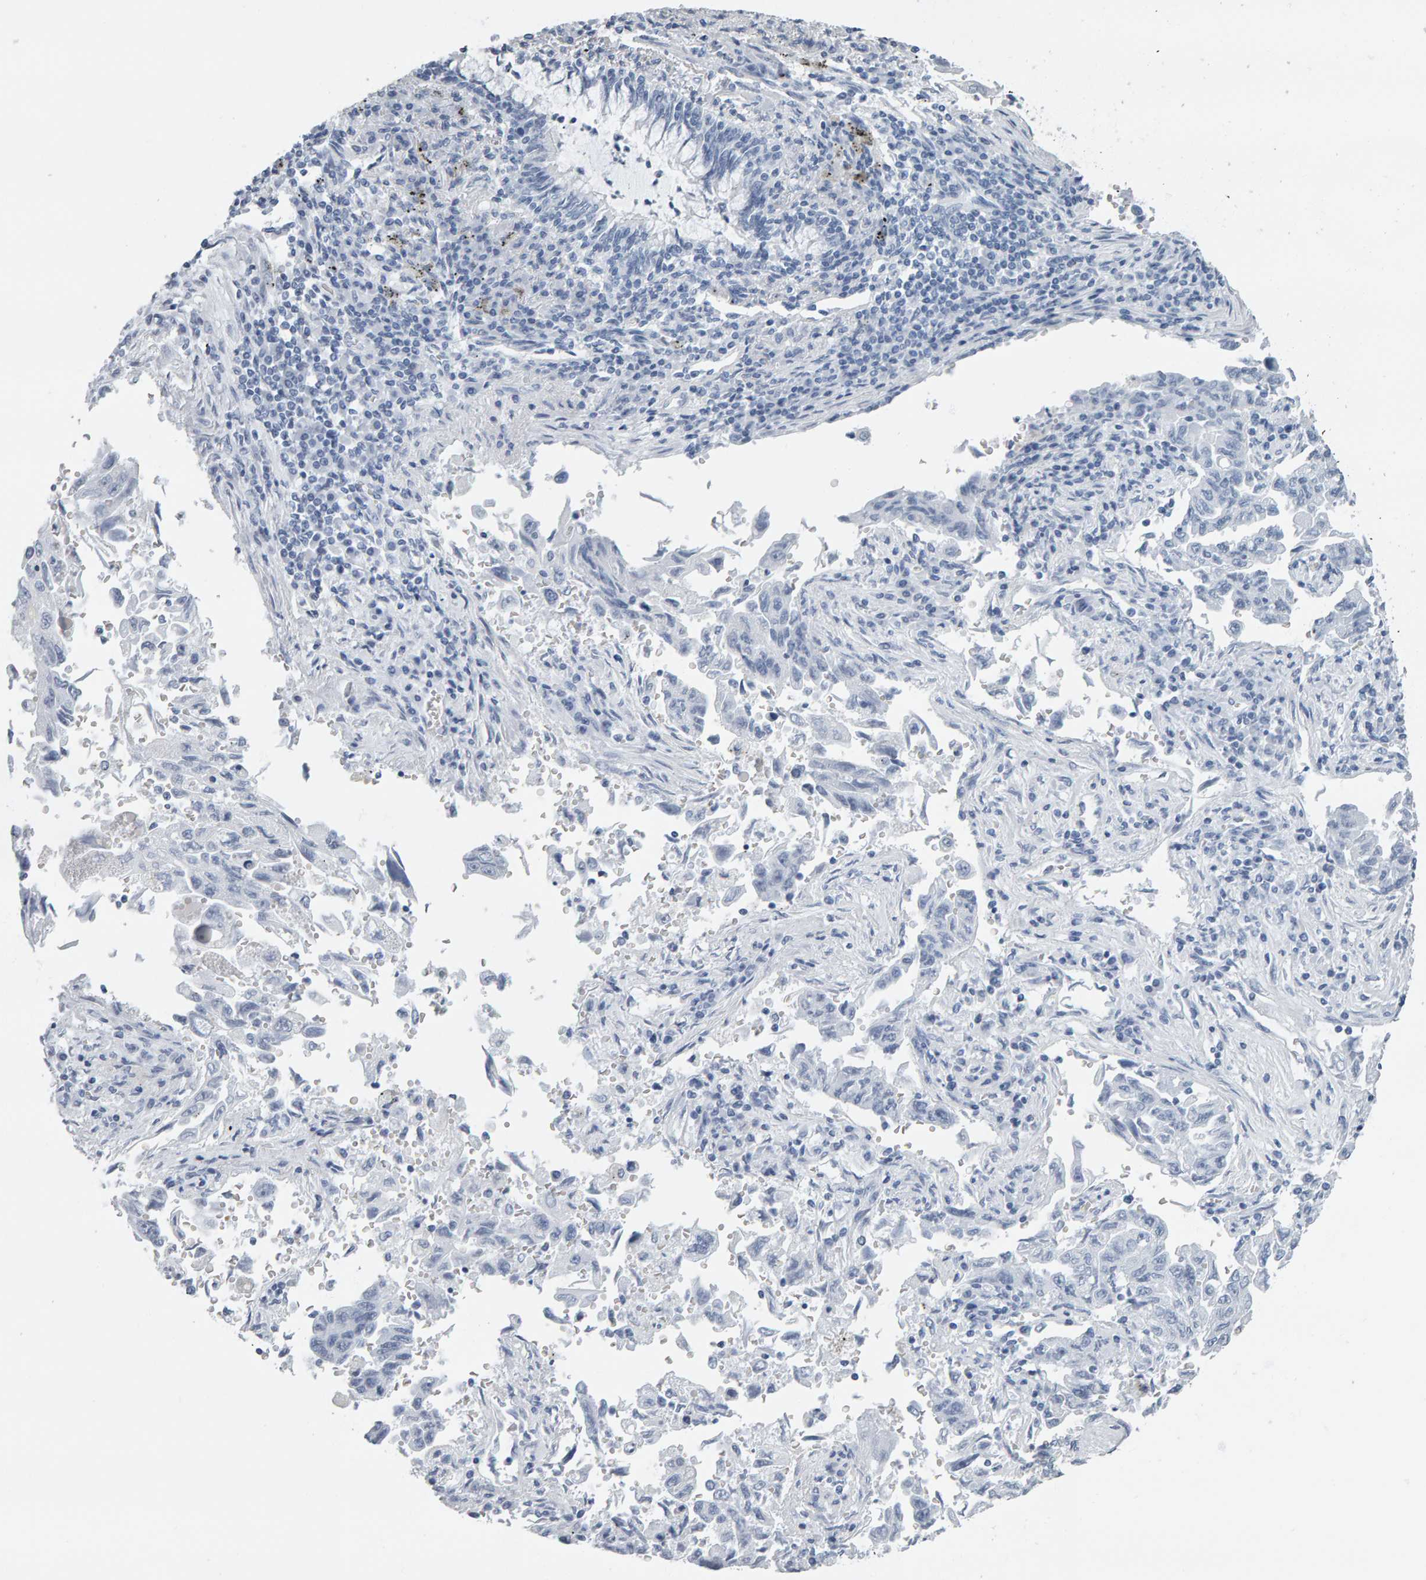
{"staining": {"intensity": "negative", "quantity": "none", "location": "none"}, "tissue": "lung cancer", "cell_type": "Tumor cells", "image_type": "cancer", "snomed": [{"axis": "morphology", "description": "Adenocarcinoma, NOS"}, {"axis": "topography", "description": "Lung"}], "caption": "Tumor cells are negative for brown protein staining in lung cancer (adenocarcinoma).", "gene": "SPACA3", "patient": {"sex": "female", "age": 51}}